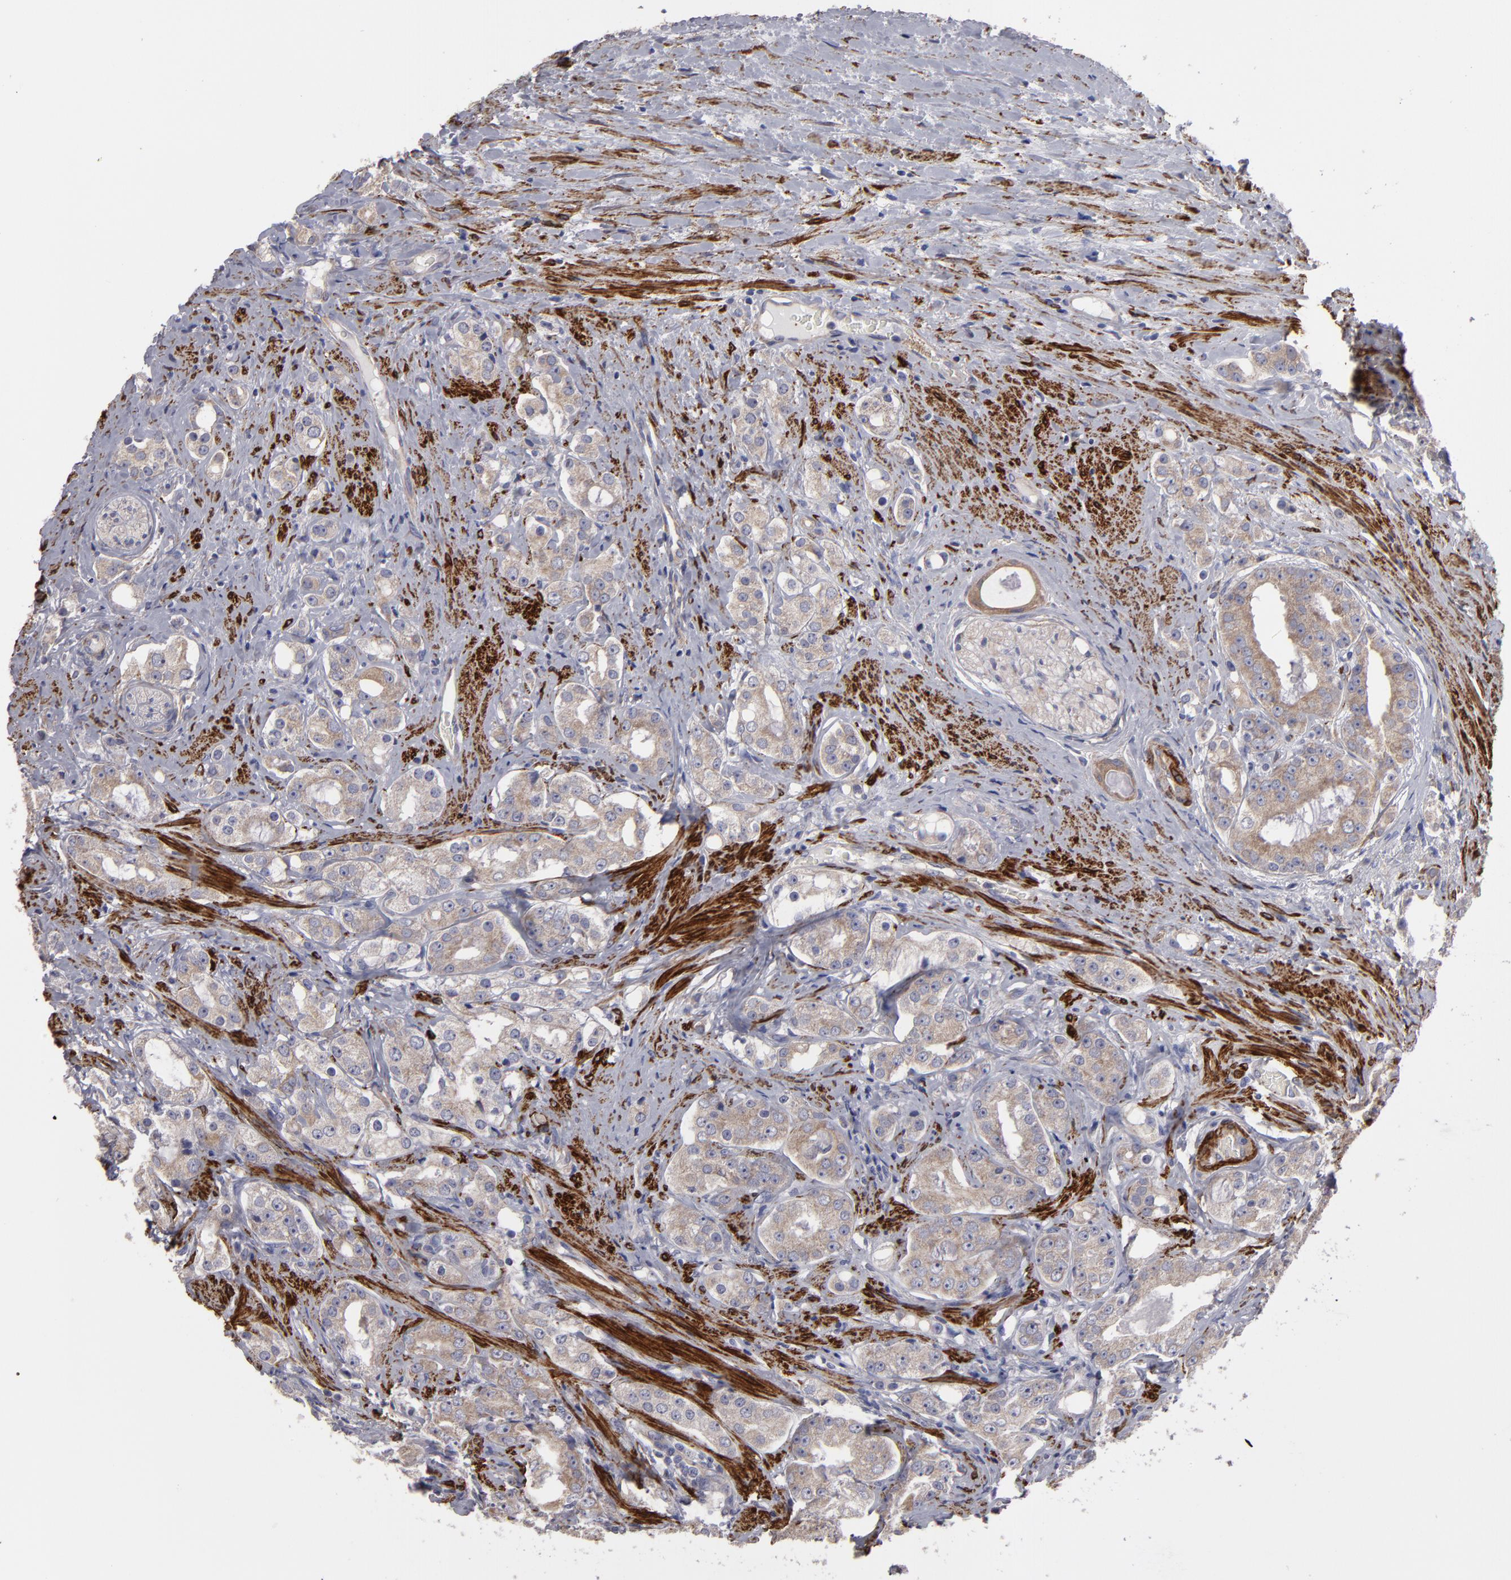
{"staining": {"intensity": "moderate", "quantity": ">75%", "location": "cytoplasmic/membranous"}, "tissue": "prostate cancer", "cell_type": "Tumor cells", "image_type": "cancer", "snomed": [{"axis": "morphology", "description": "Adenocarcinoma, High grade"}, {"axis": "topography", "description": "Prostate"}], "caption": "Prostate high-grade adenocarcinoma stained with a protein marker reveals moderate staining in tumor cells.", "gene": "SLMAP", "patient": {"sex": "male", "age": 68}}